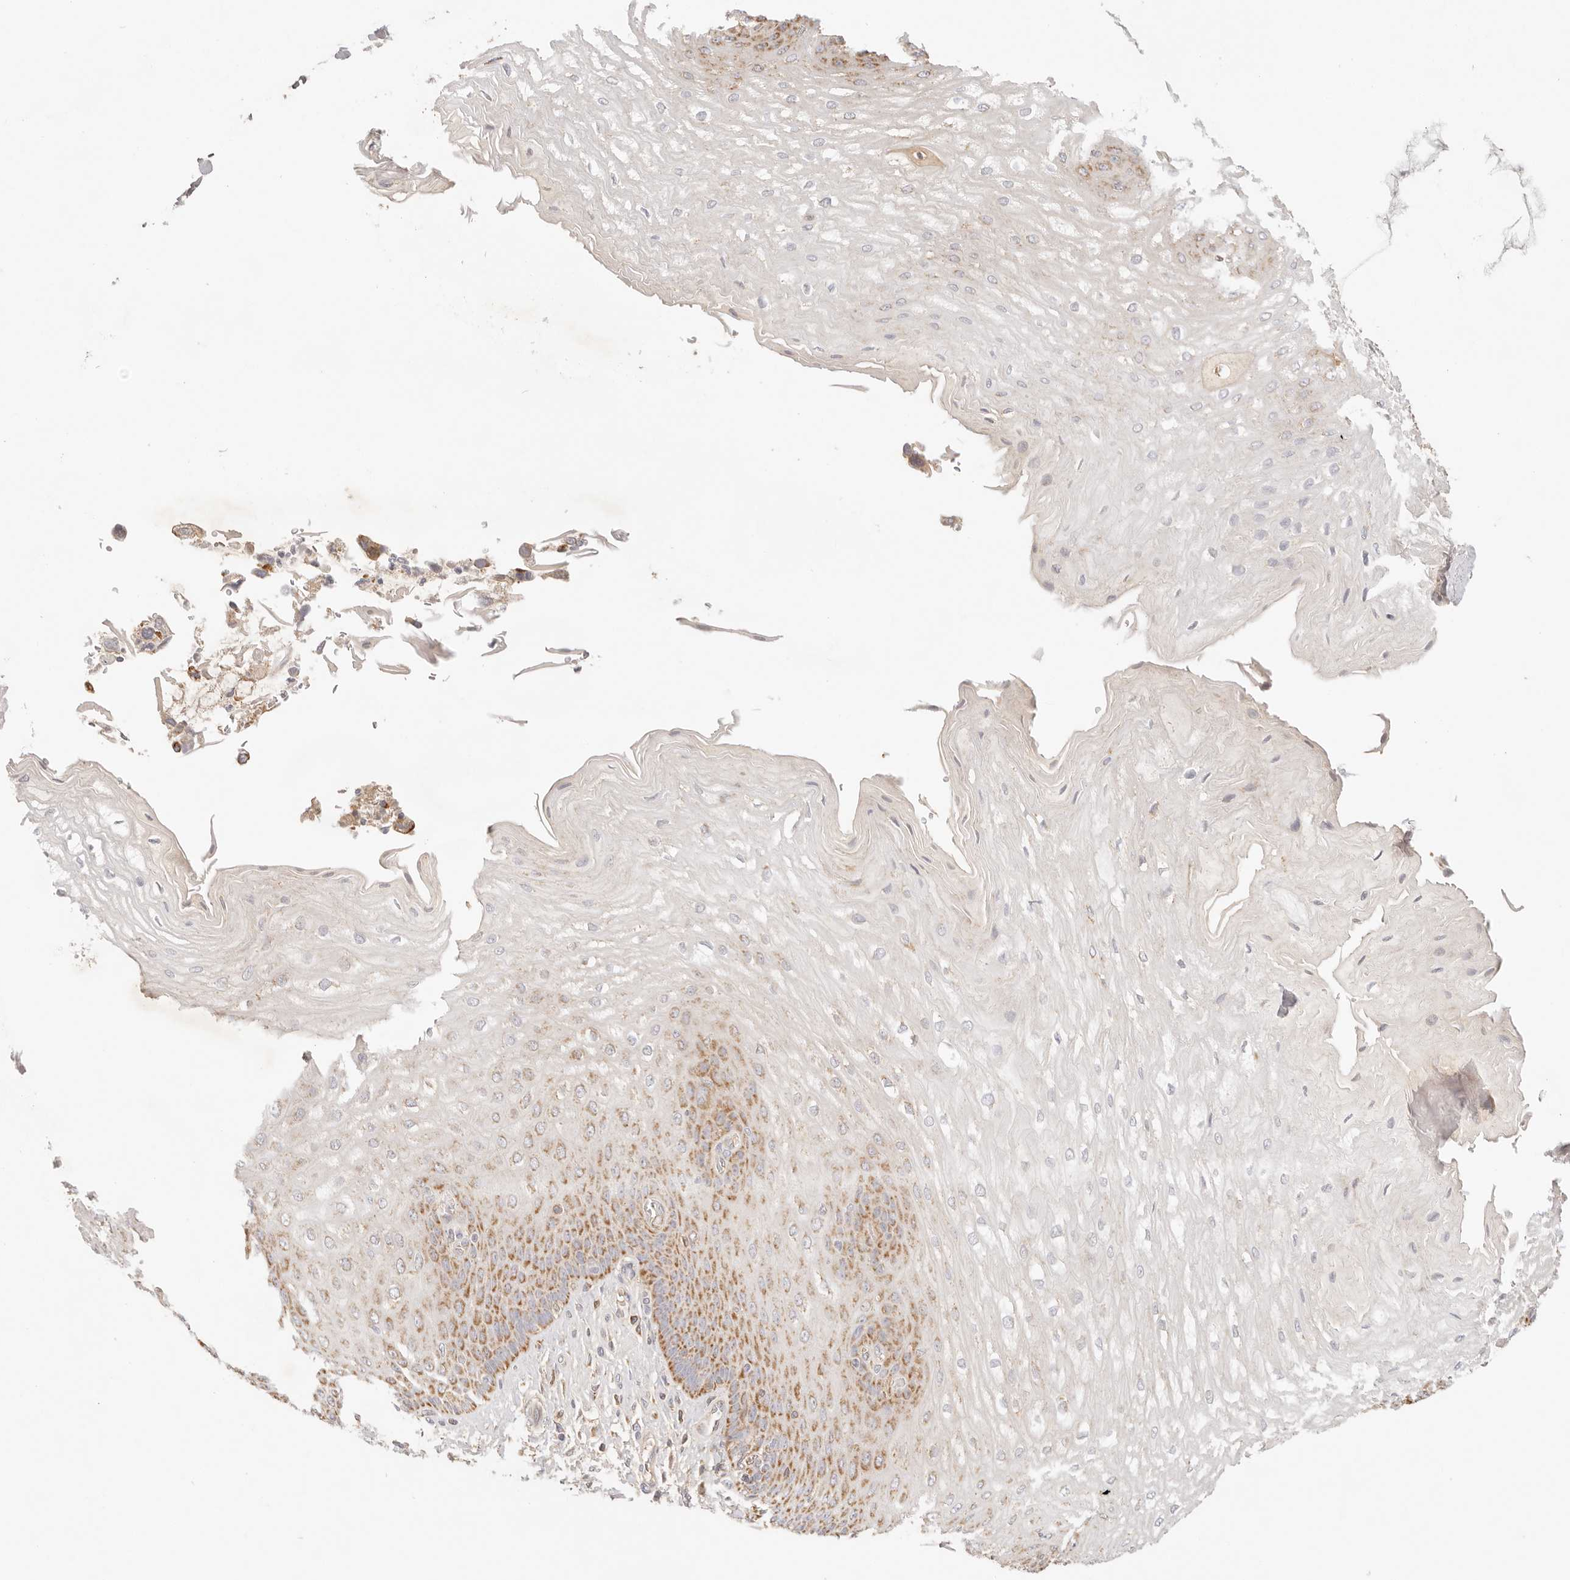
{"staining": {"intensity": "moderate", "quantity": "25%-75%", "location": "cytoplasmic/membranous"}, "tissue": "esophagus", "cell_type": "Squamous epithelial cells", "image_type": "normal", "snomed": [{"axis": "morphology", "description": "Normal tissue, NOS"}, {"axis": "topography", "description": "Esophagus"}], "caption": "DAB (3,3'-diaminobenzidine) immunohistochemical staining of unremarkable human esophagus reveals moderate cytoplasmic/membranous protein expression in about 25%-75% of squamous epithelial cells.", "gene": "COA6", "patient": {"sex": "male", "age": 54}}